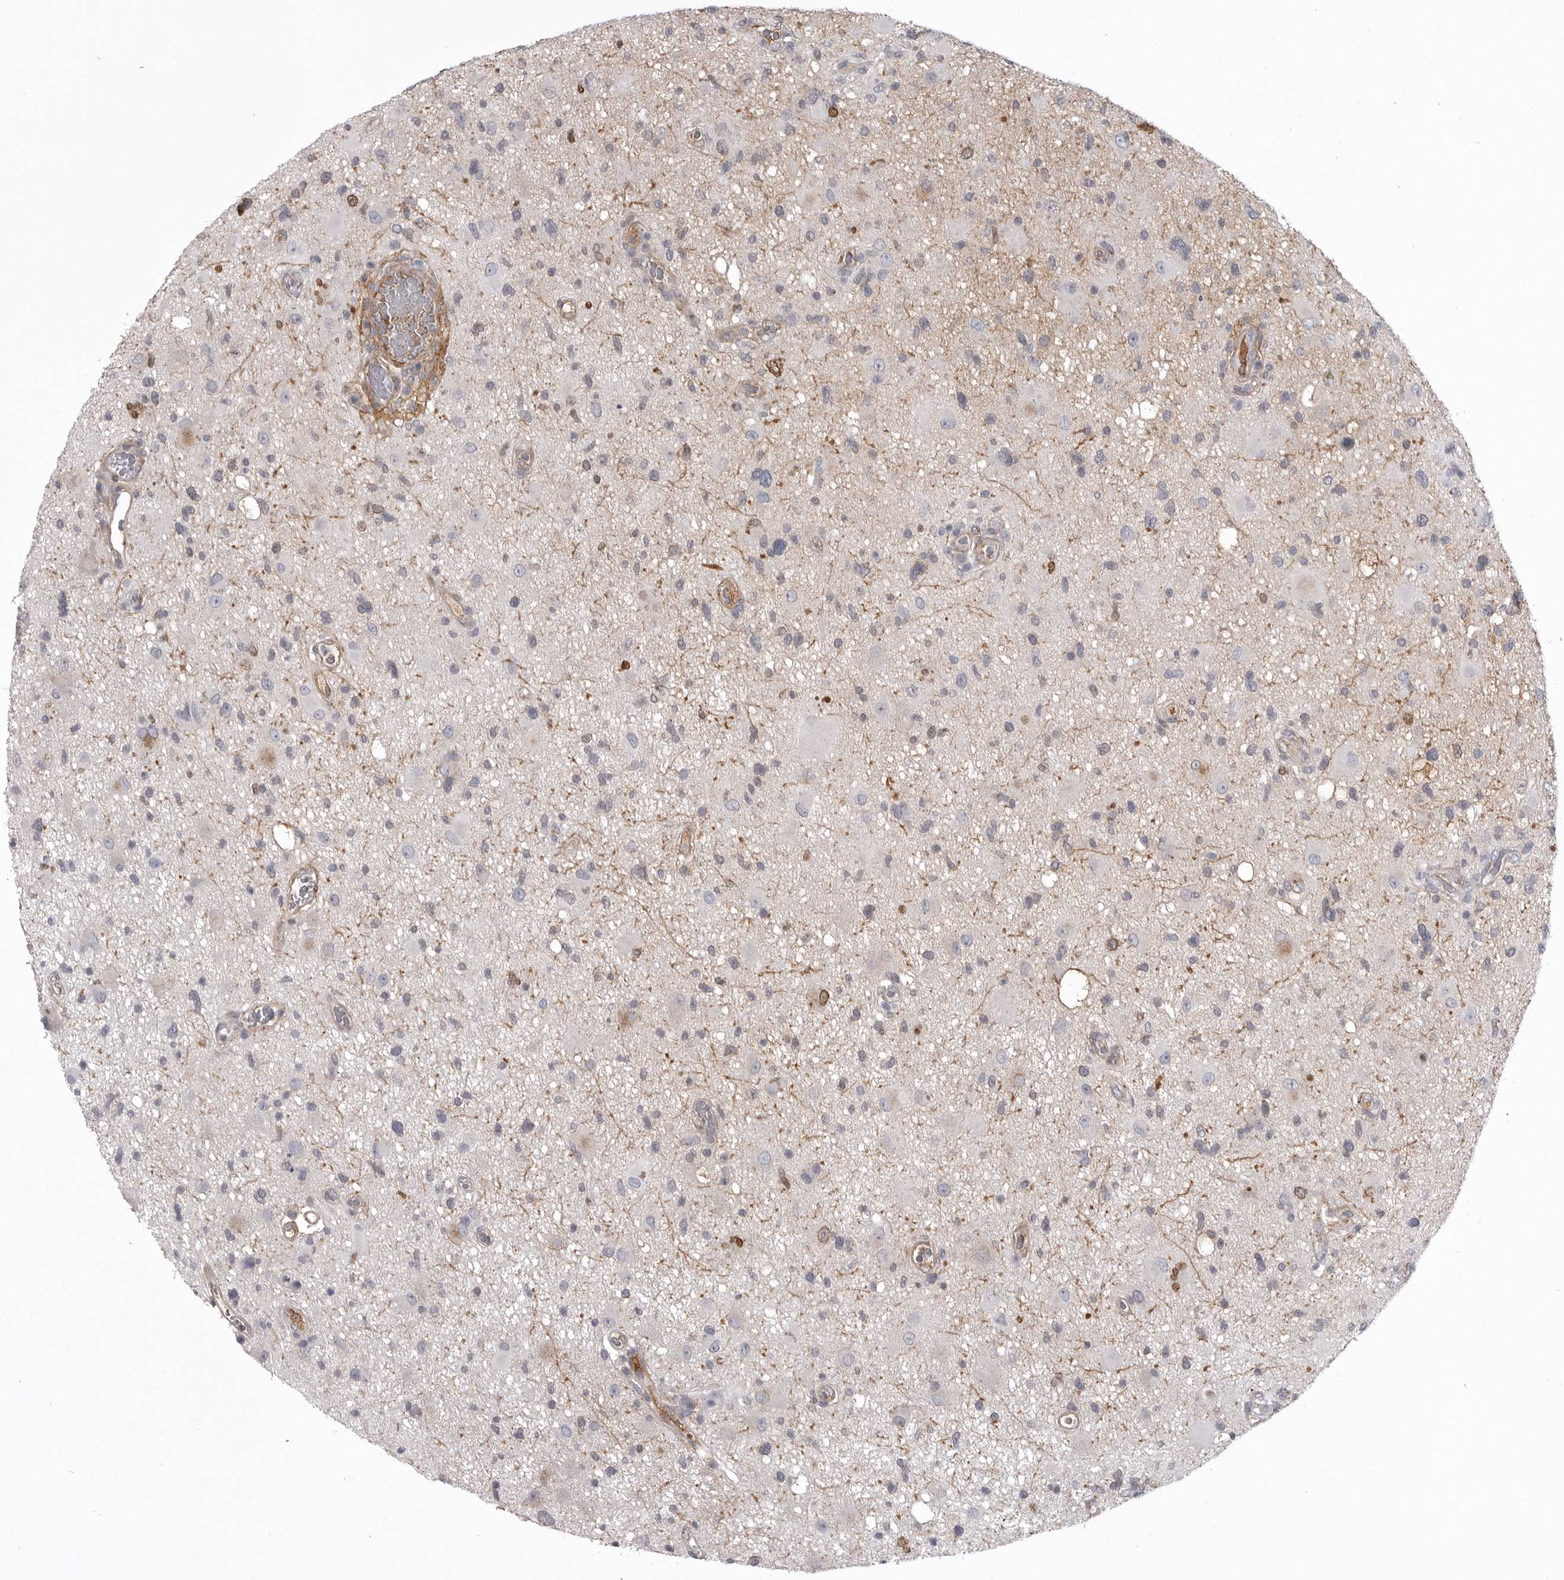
{"staining": {"intensity": "negative", "quantity": "none", "location": "none"}, "tissue": "glioma", "cell_type": "Tumor cells", "image_type": "cancer", "snomed": [{"axis": "morphology", "description": "Glioma, malignant, High grade"}, {"axis": "topography", "description": "Brain"}], "caption": "Glioma was stained to show a protein in brown. There is no significant staining in tumor cells.", "gene": "SERPING1", "patient": {"sex": "male", "age": 33}}